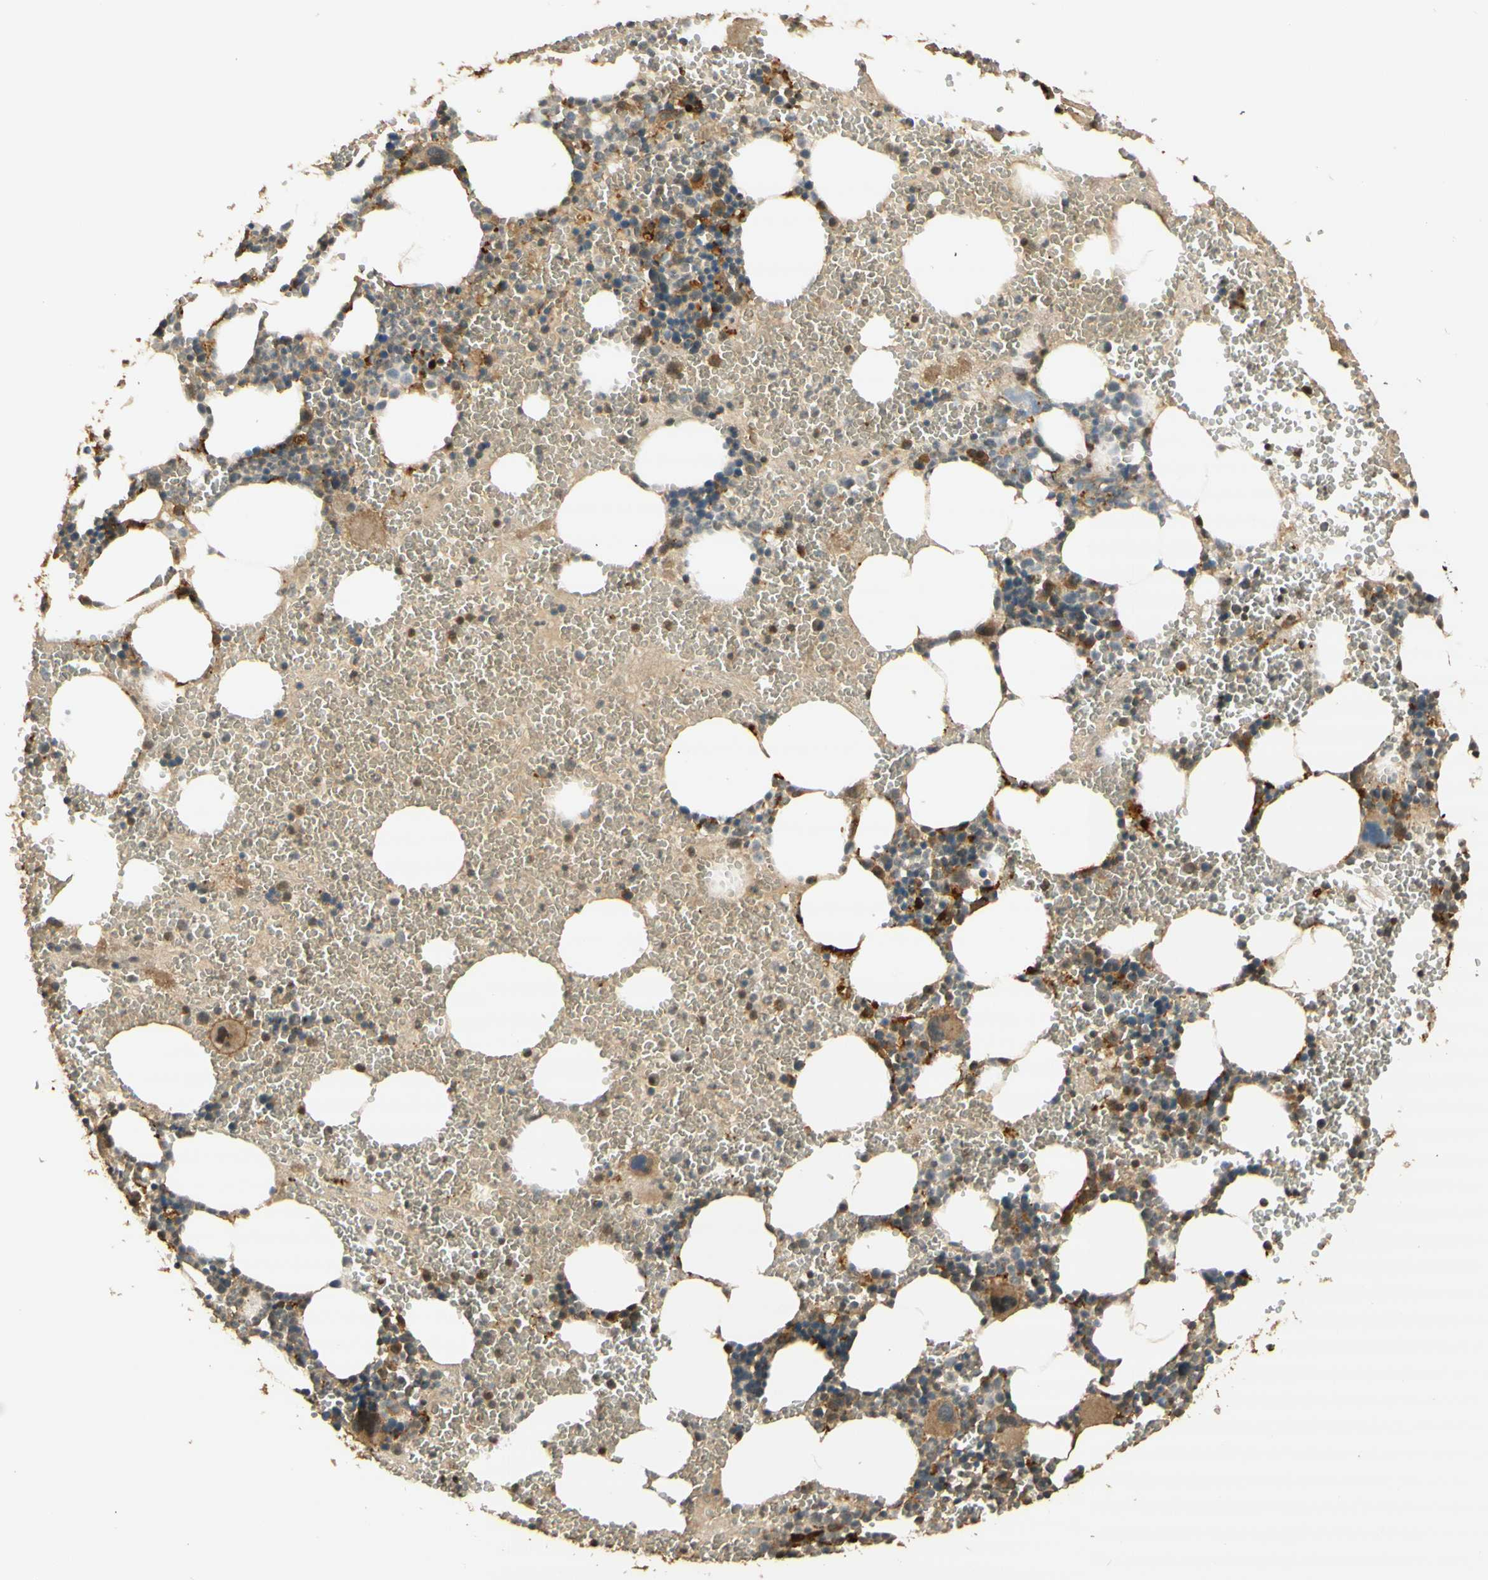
{"staining": {"intensity": "moderate", "quantity": "25%-75%", "location": "cytoplasmic/membranous"}, "tissue": "bone marrow", "cell_type": "Hematopoietic cells", "image_type": "normal", "snomed": [{"axis": "morphology", "description": "Normal tissue, NOS"}, {"axis": "morphology", "description": "Inflammation, NOS"}, {"axis": "topography", "description": "Bone marrow"}], "caption": "Normal bone marrow shows moderate cytoplasmic/membranous expression in about 25%-75% of hematopoietic cells, visualized by immunohistochemistry. The staining was performed using DAB (3,3'-diaminobenzidine) to visualize the protein expression in brown, while the nuclei were stained in blue with hematoxylin (Magnification: 20x).", "gene": "AGER", "patient": {"sex": "female", "age": 76}}